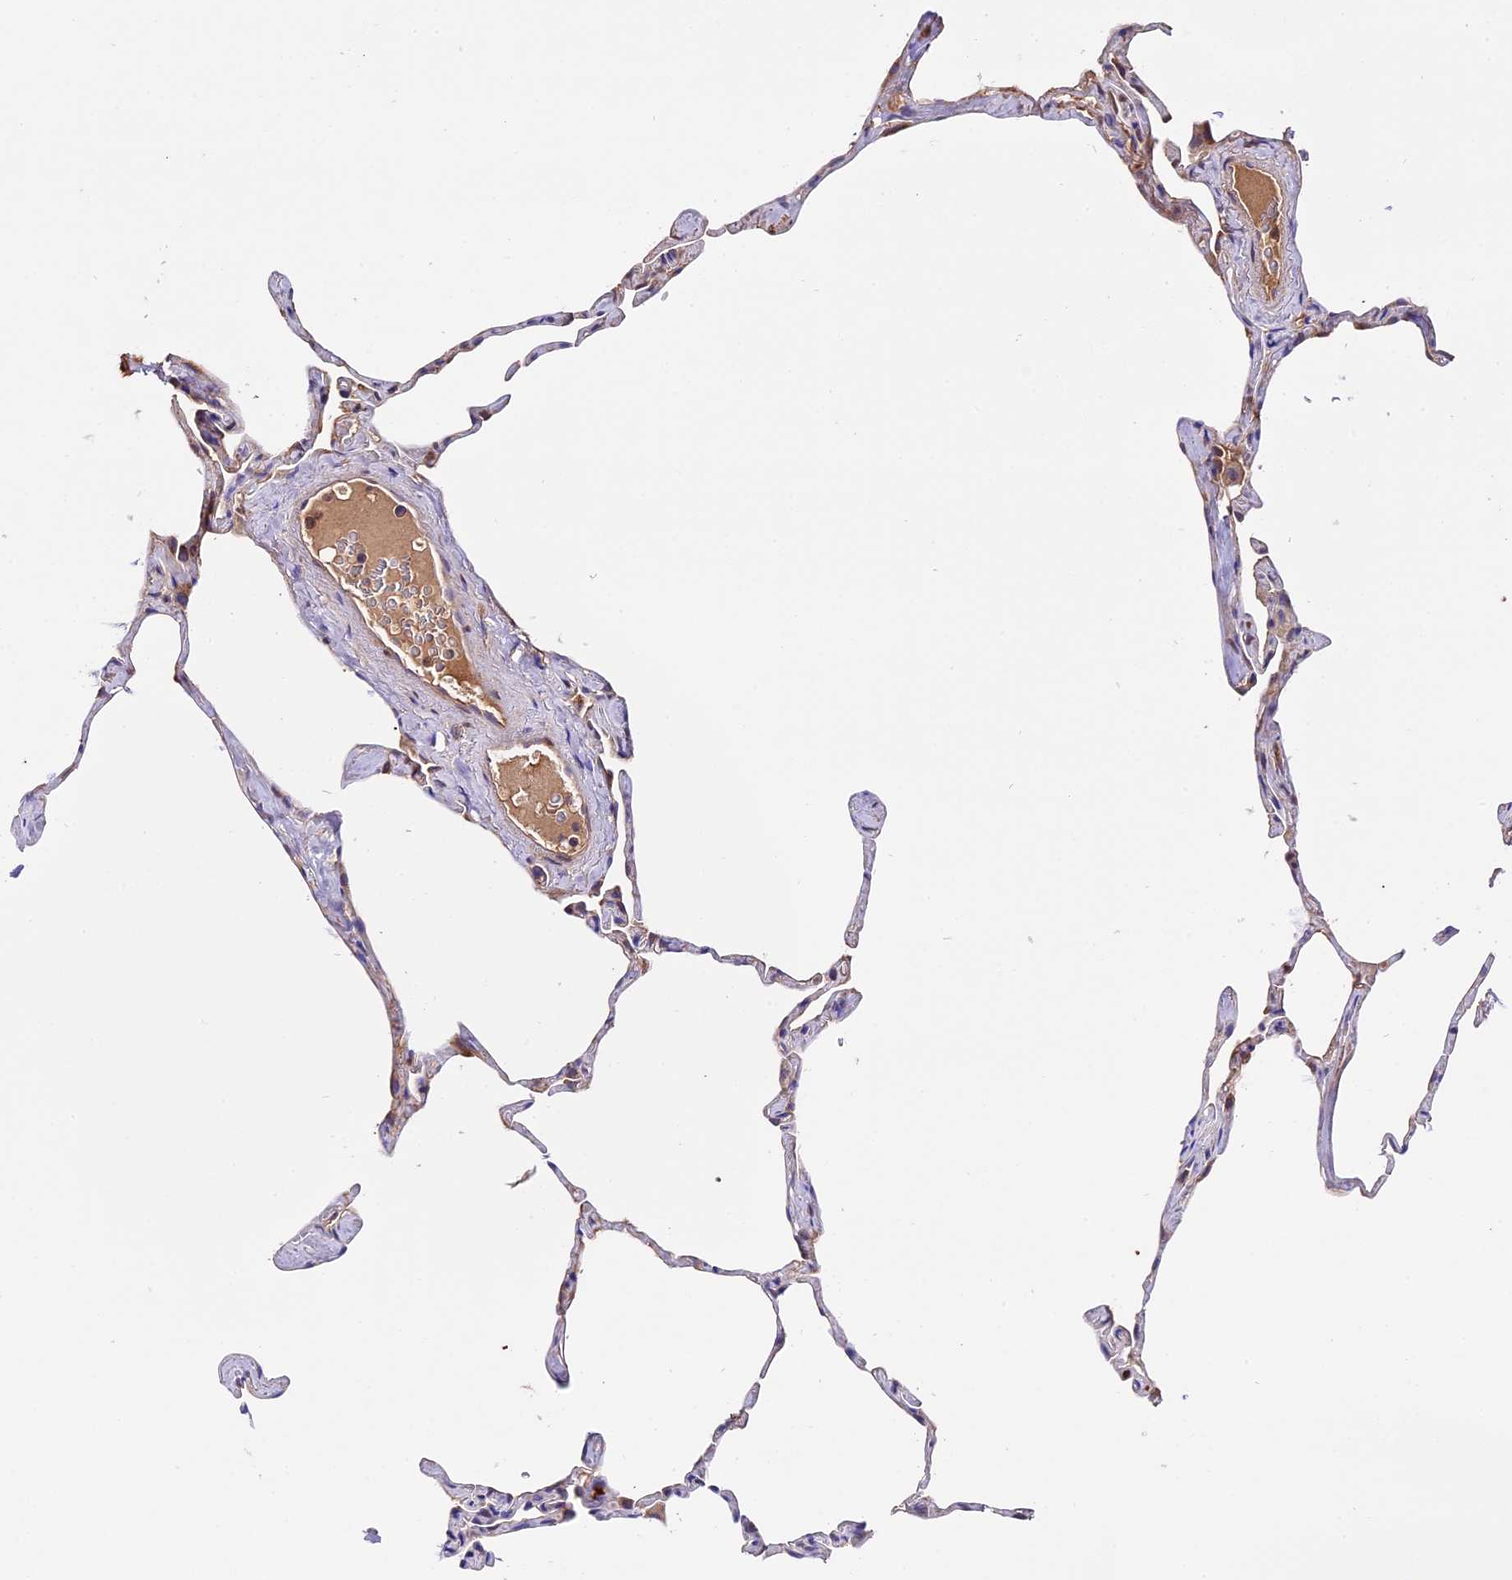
{"staining": {"intensity": "negative", "quantity": "none", "location": "none"}, "tissue": "lung", "cell_type": "Alveolar cells", "image_type": "normal", "snomed": [{"axis": "morphology", "description": "Normal tissue, NOS"}, {"axis": "topography", "description": "Lung"}], "caption": "This is an IHC histopathology image of normal lung. There is no staining in alveolar cells.", "gene": "MAP3K7CL", "patient": {"sex": "male", "age": 65}}